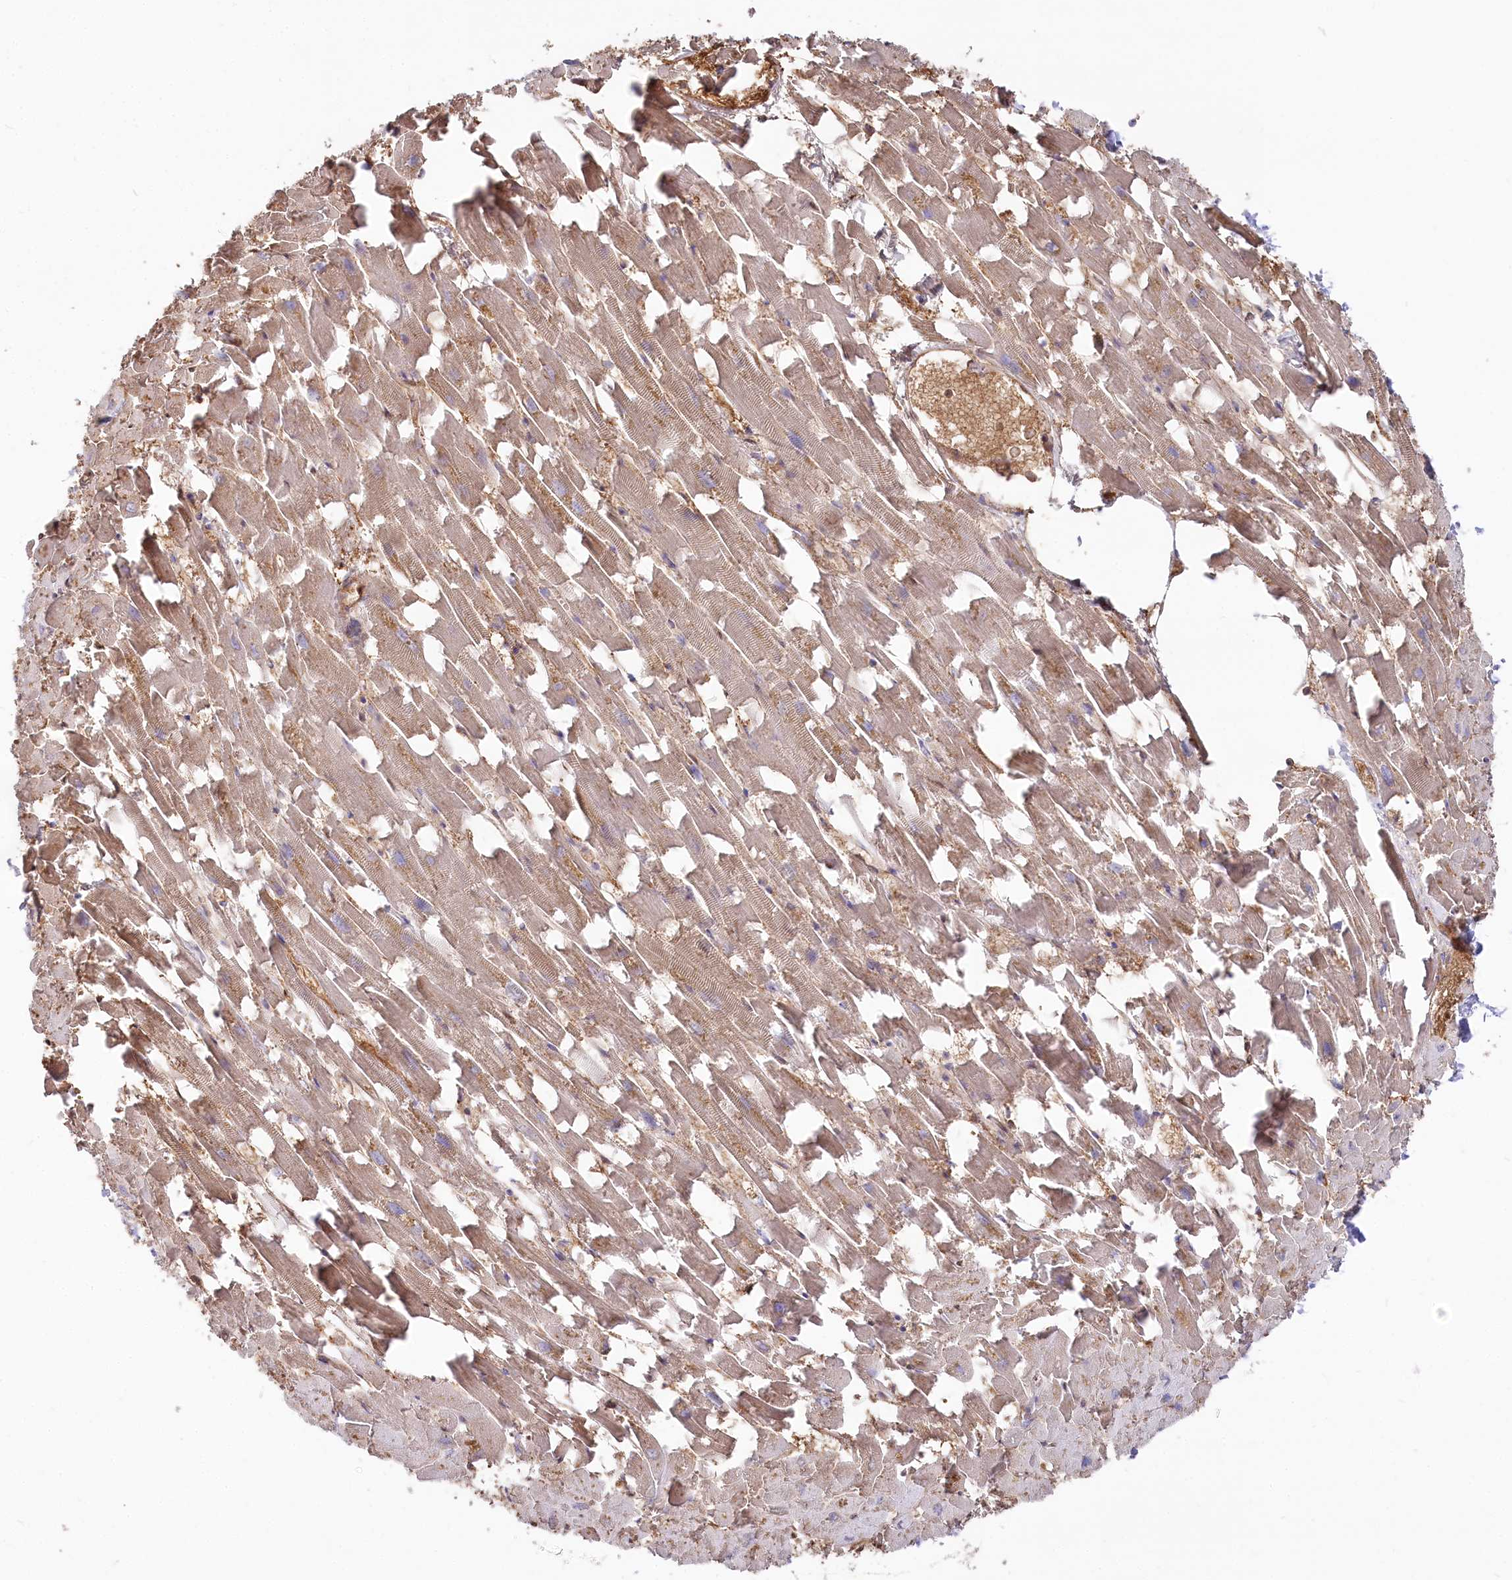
{"staining": {"intensity": "moderate", "quantity": ">75%", "location": "cytoplasmic/membranous,nuclear"}, "tissue": "heart muscle", "cell_type": "Cardiomyocytes", "image_type": "normal", "snomed": [{"axis": "morphology", "description": "Normal tissue, NOS"}, {"axis": "topography", "description": "Heart"}], "caption": "Cardiomyocytes demonstrate medium levels of moderate cytoplasmic/membranous,nuclear staining in about >75% of cells in unremarkable heart muscle.", "gene": "PSMA1", "patient": {"sex": "female", "age": 64}}